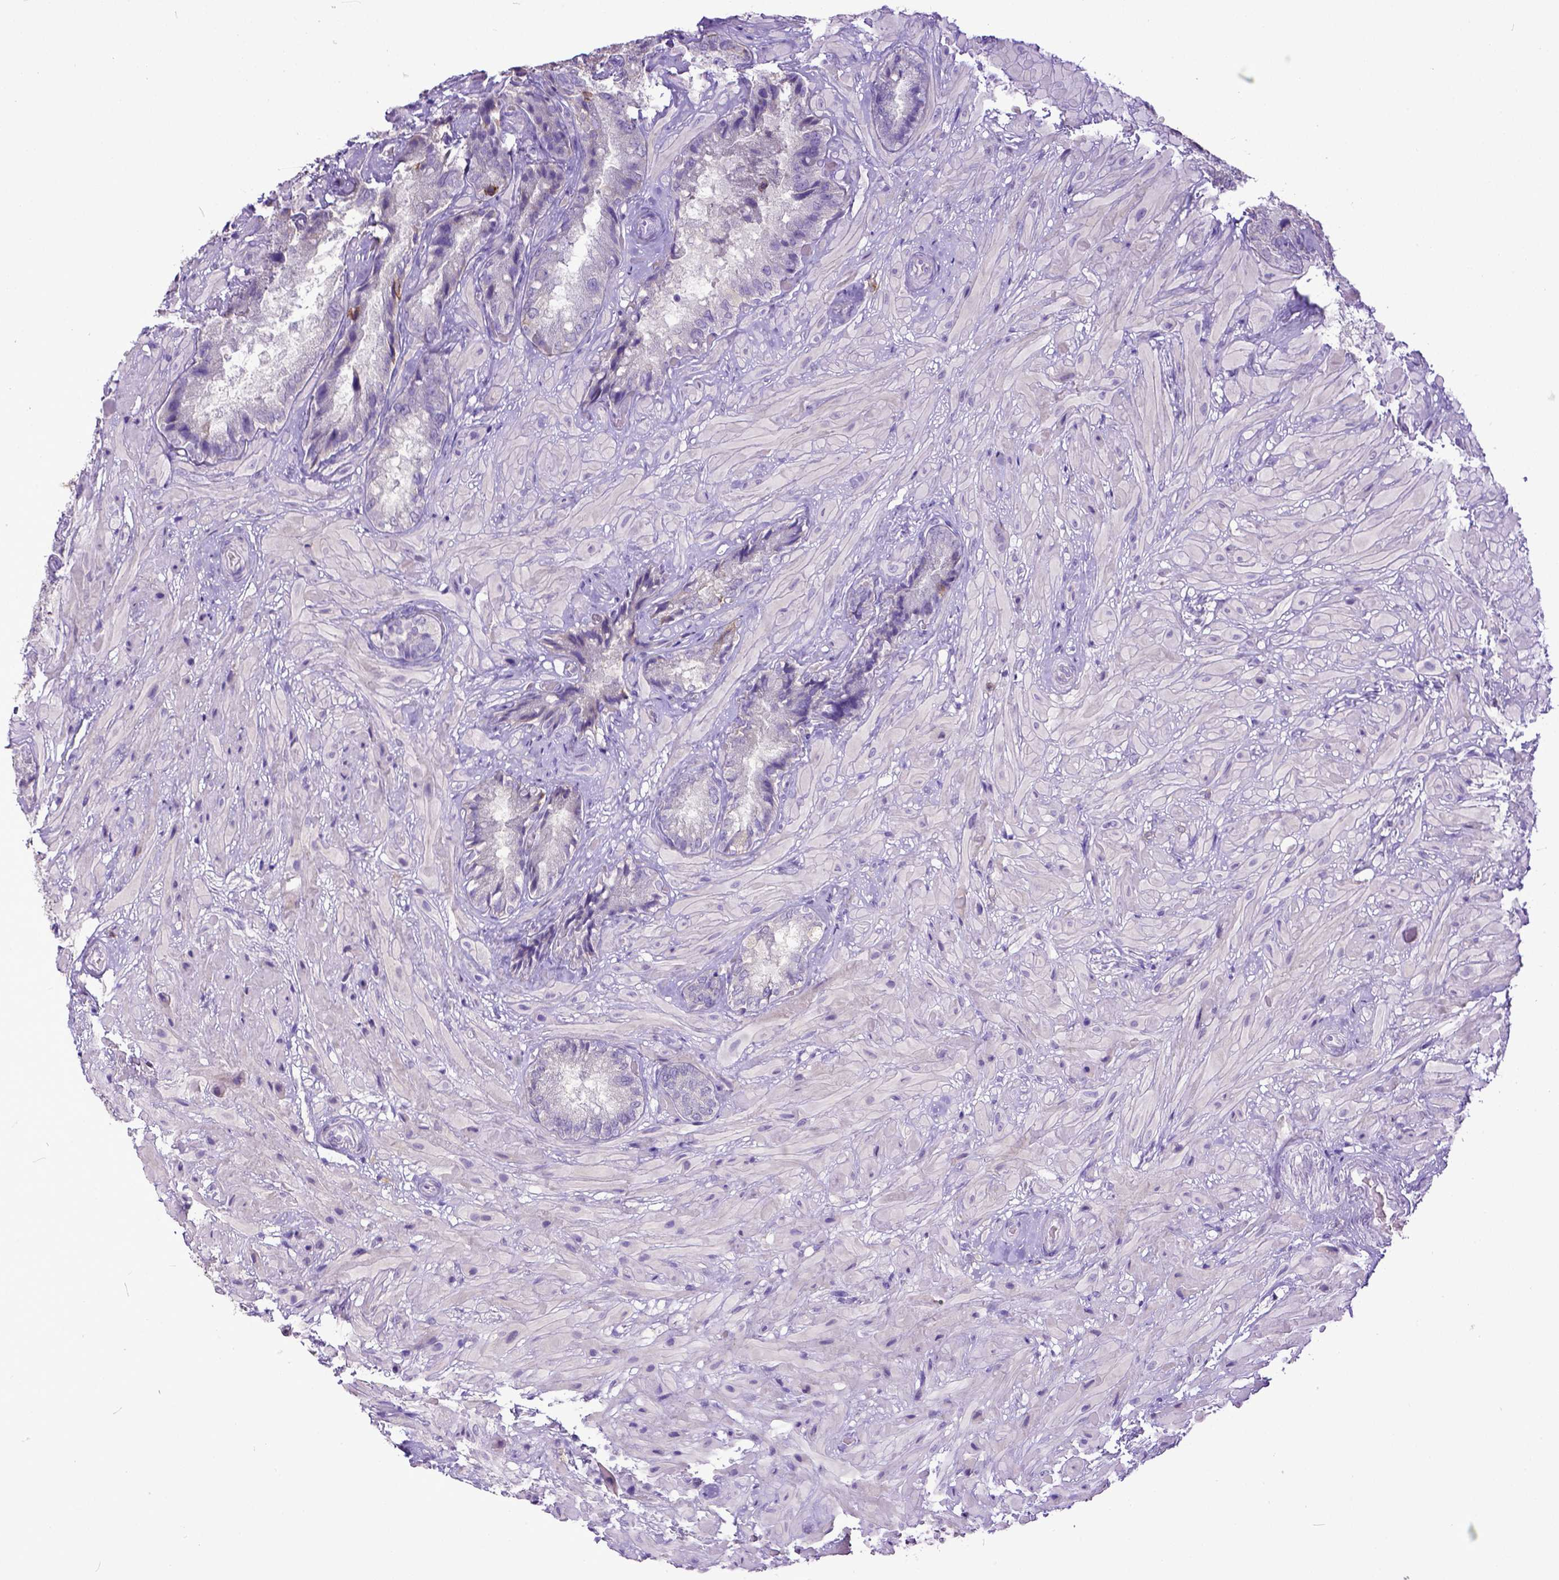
{"staining": {"intensity": "negative", "quantity": "none", "location": "none"}, "tissue": "seminal vesicle", "cell_type": "Glandular cells", "image_type": "normal", "snomed": [{"axis": "morphology", "description": "Normal tissue, NOS"}, {"axis": "topography", "description": "Seminal veicle"}], "caption": "Unremarkable seminal vesicle was stained to show a protein in brown. There is no significant positivity in glandular cells. The staining is performed using DAB (3,3'-diaminobenzidine) brown chromogen with nuclei counter-stained in using hematoxylin.", "gene": "KIT", "patient": {"sex": "male", "age": 57}}